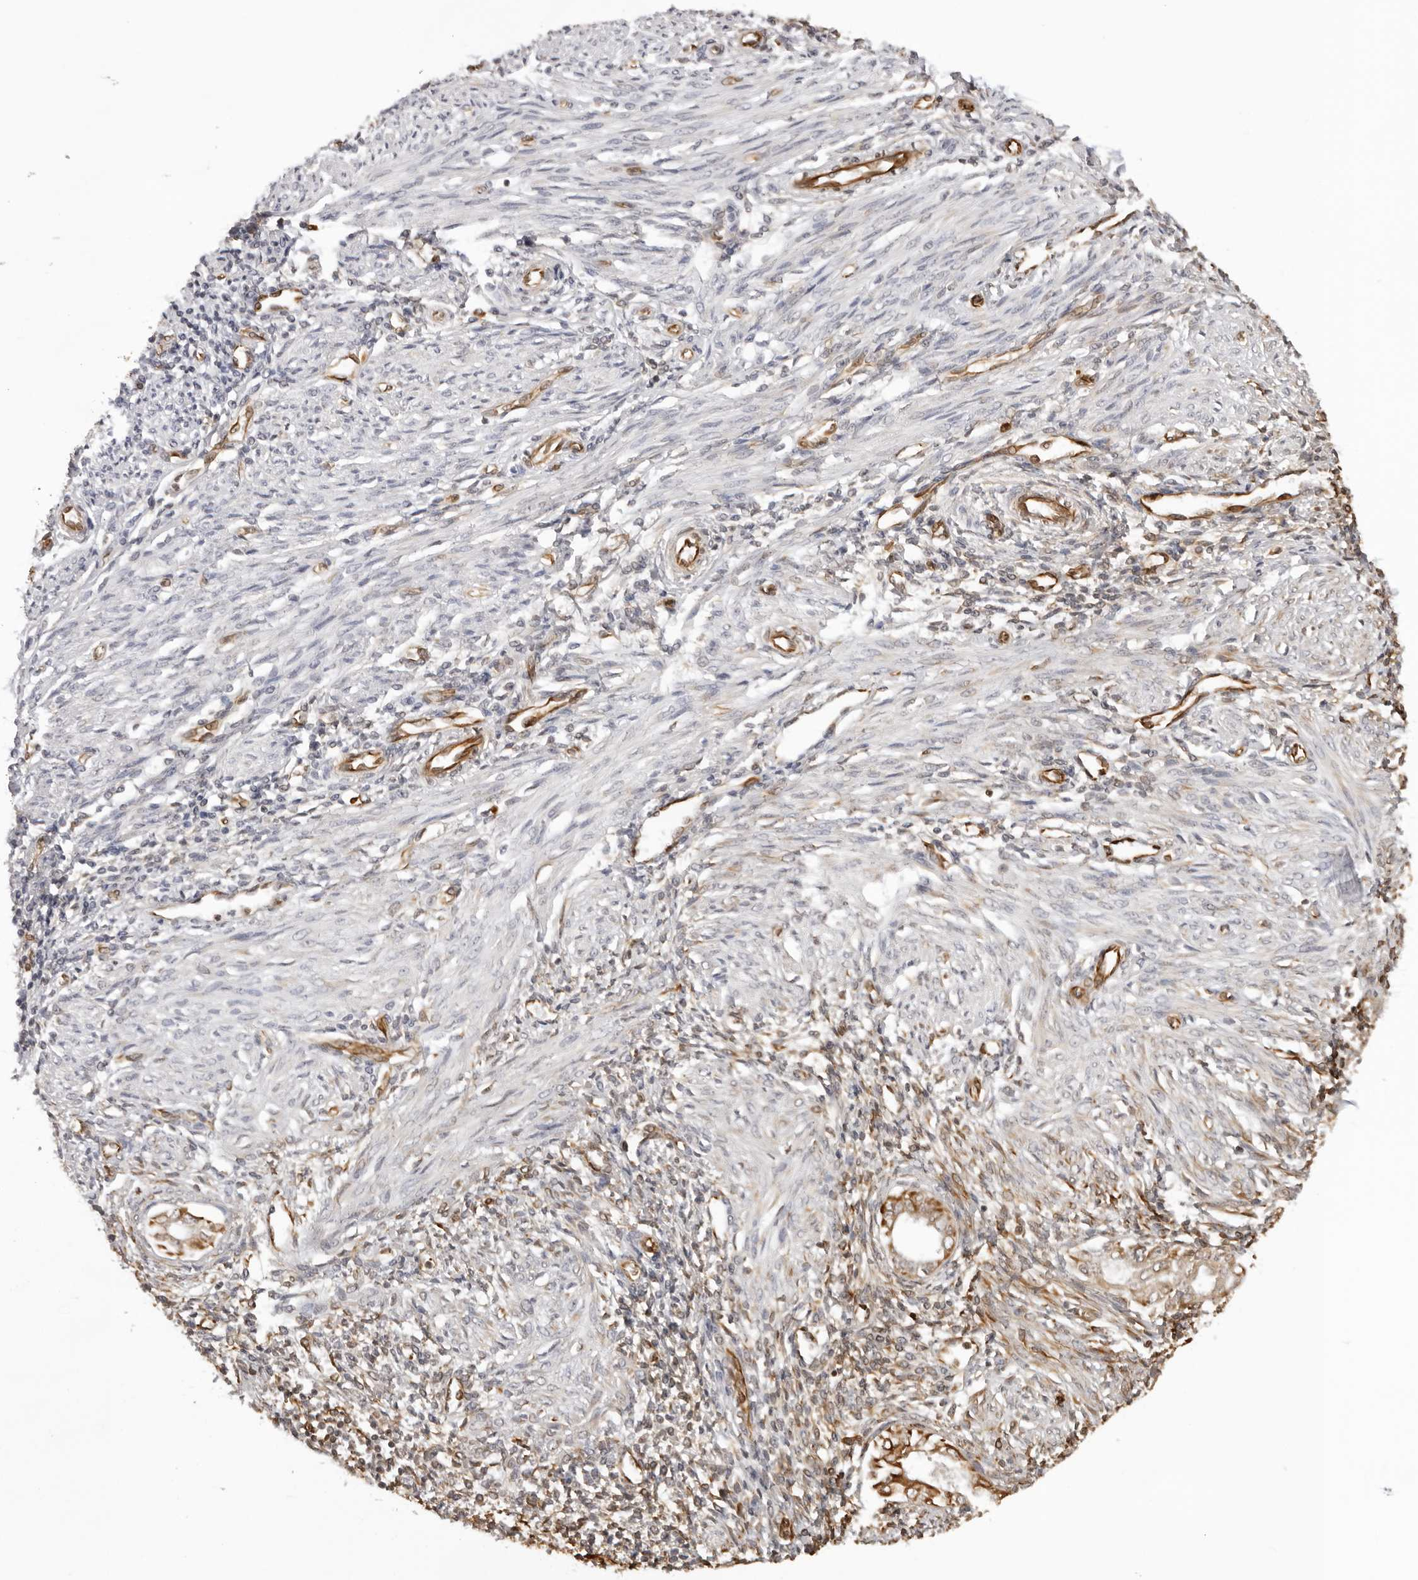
{"staining": {"intensity": "negative", "quantity": "none", "location": "none"}, "tissue": "endometrium", "cell_type": "Cells in endometrial stroma", "image_type": "normal", "snomed": [{"axis": "morphology", "description": "Normal tissue, NOS"}, {"axis": "topography", "description": "Endometrium"}], "caption": "Immunohistochemistry of normal human endometrium demonstrates no expression in cells in endometrial stroma.", "gene": "DYNLT5", "patient": {"sex": "female", "age": 66}}